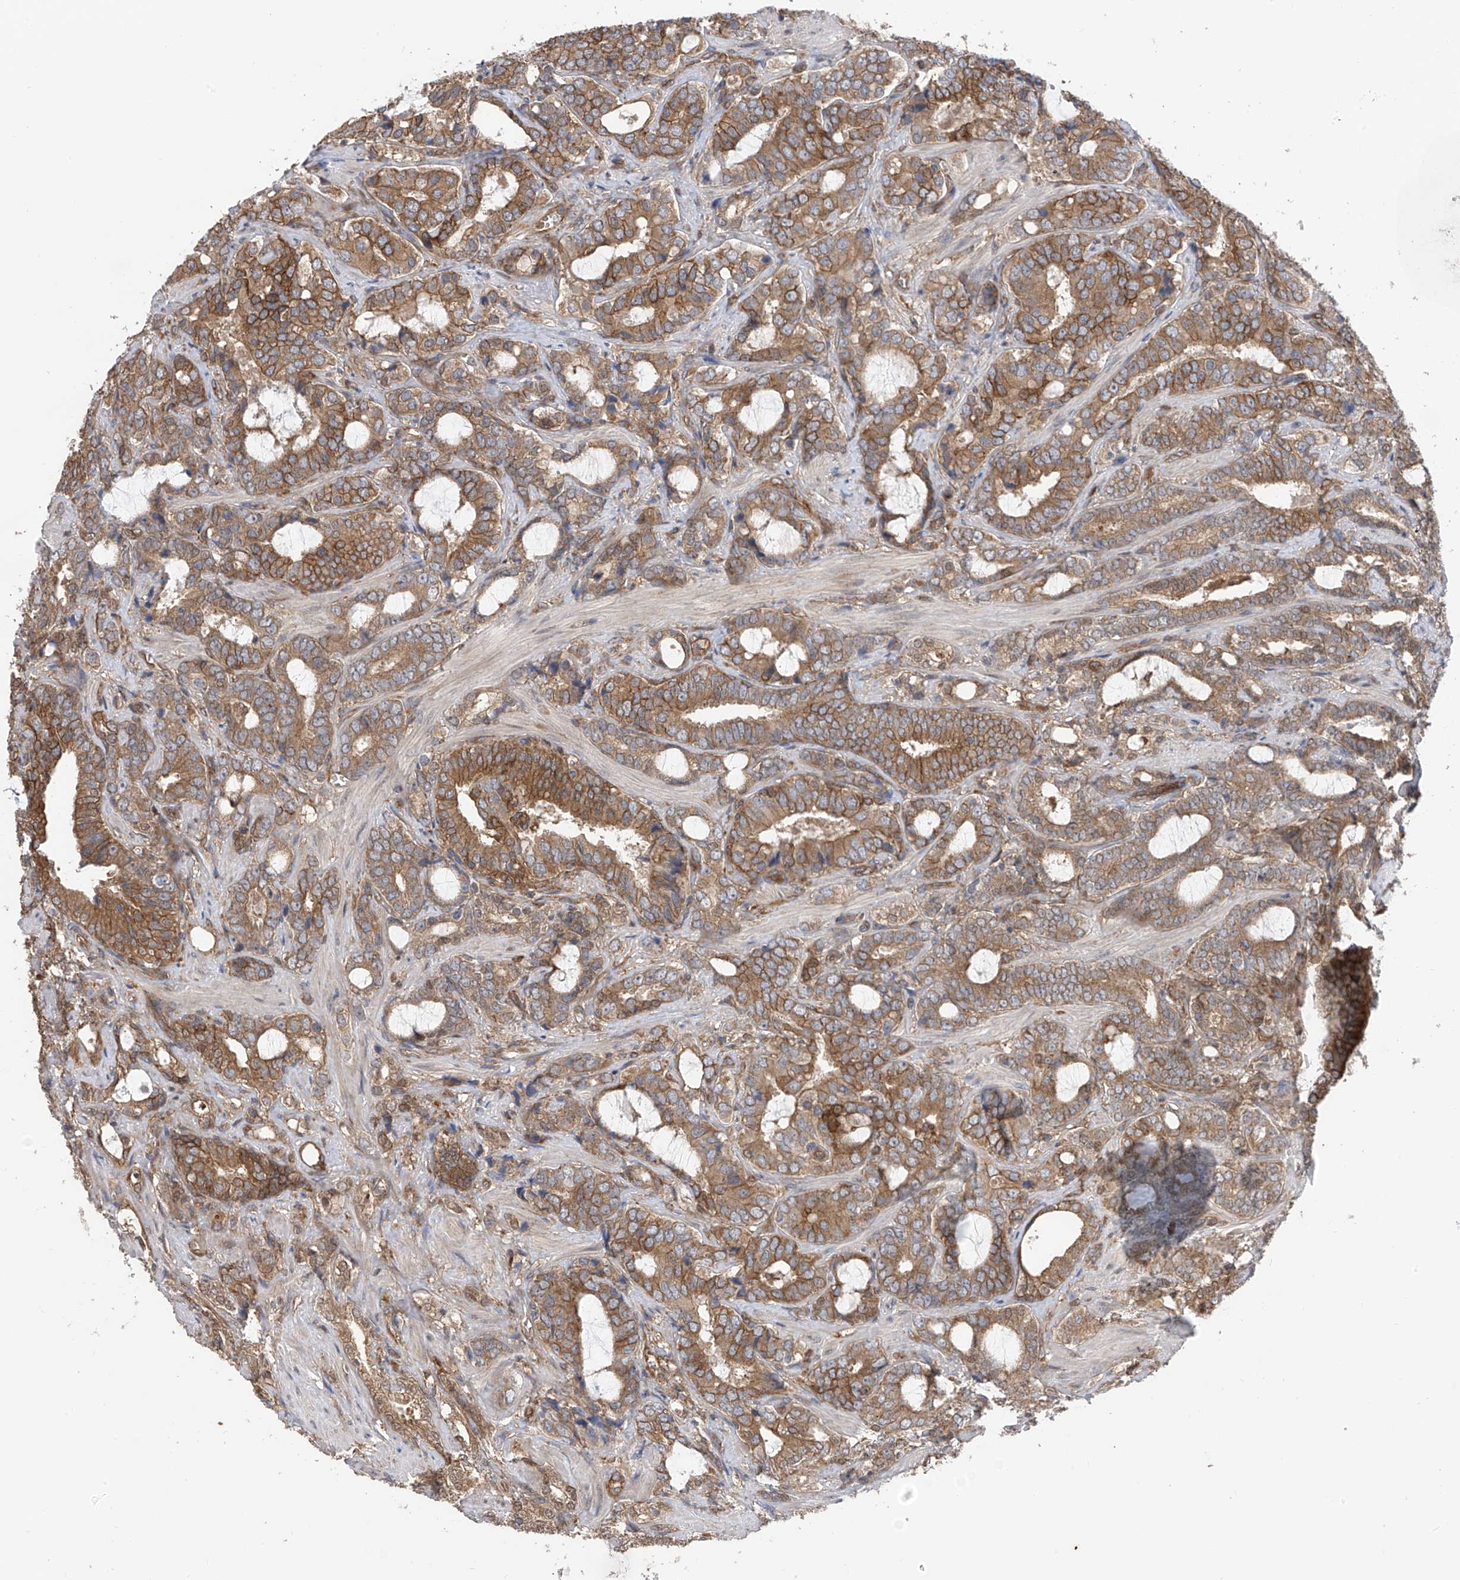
{"staining": {"intensity": "moderate", "quantity": ">75%", "location": "cytoplasmic/membranous"}, "tissue": "prostate cancer", "cell_type": "Tumor cells", "image_type": "cancer", "snomed": [{"axis": "morphology", "description": "Adenocarcinoma, High grade"}, {"axis": "topography", "description": "Prostate and seminal vesicle, NOS"}], "caption": "Tumor cells show medium levels of moderate cytoplasmic/membranous staining in approximately >75% of cells in human prostate adenocarcinoma (high-grade).", "gene": "CHPF", "patient": {"sex": "male", "age": 67}}